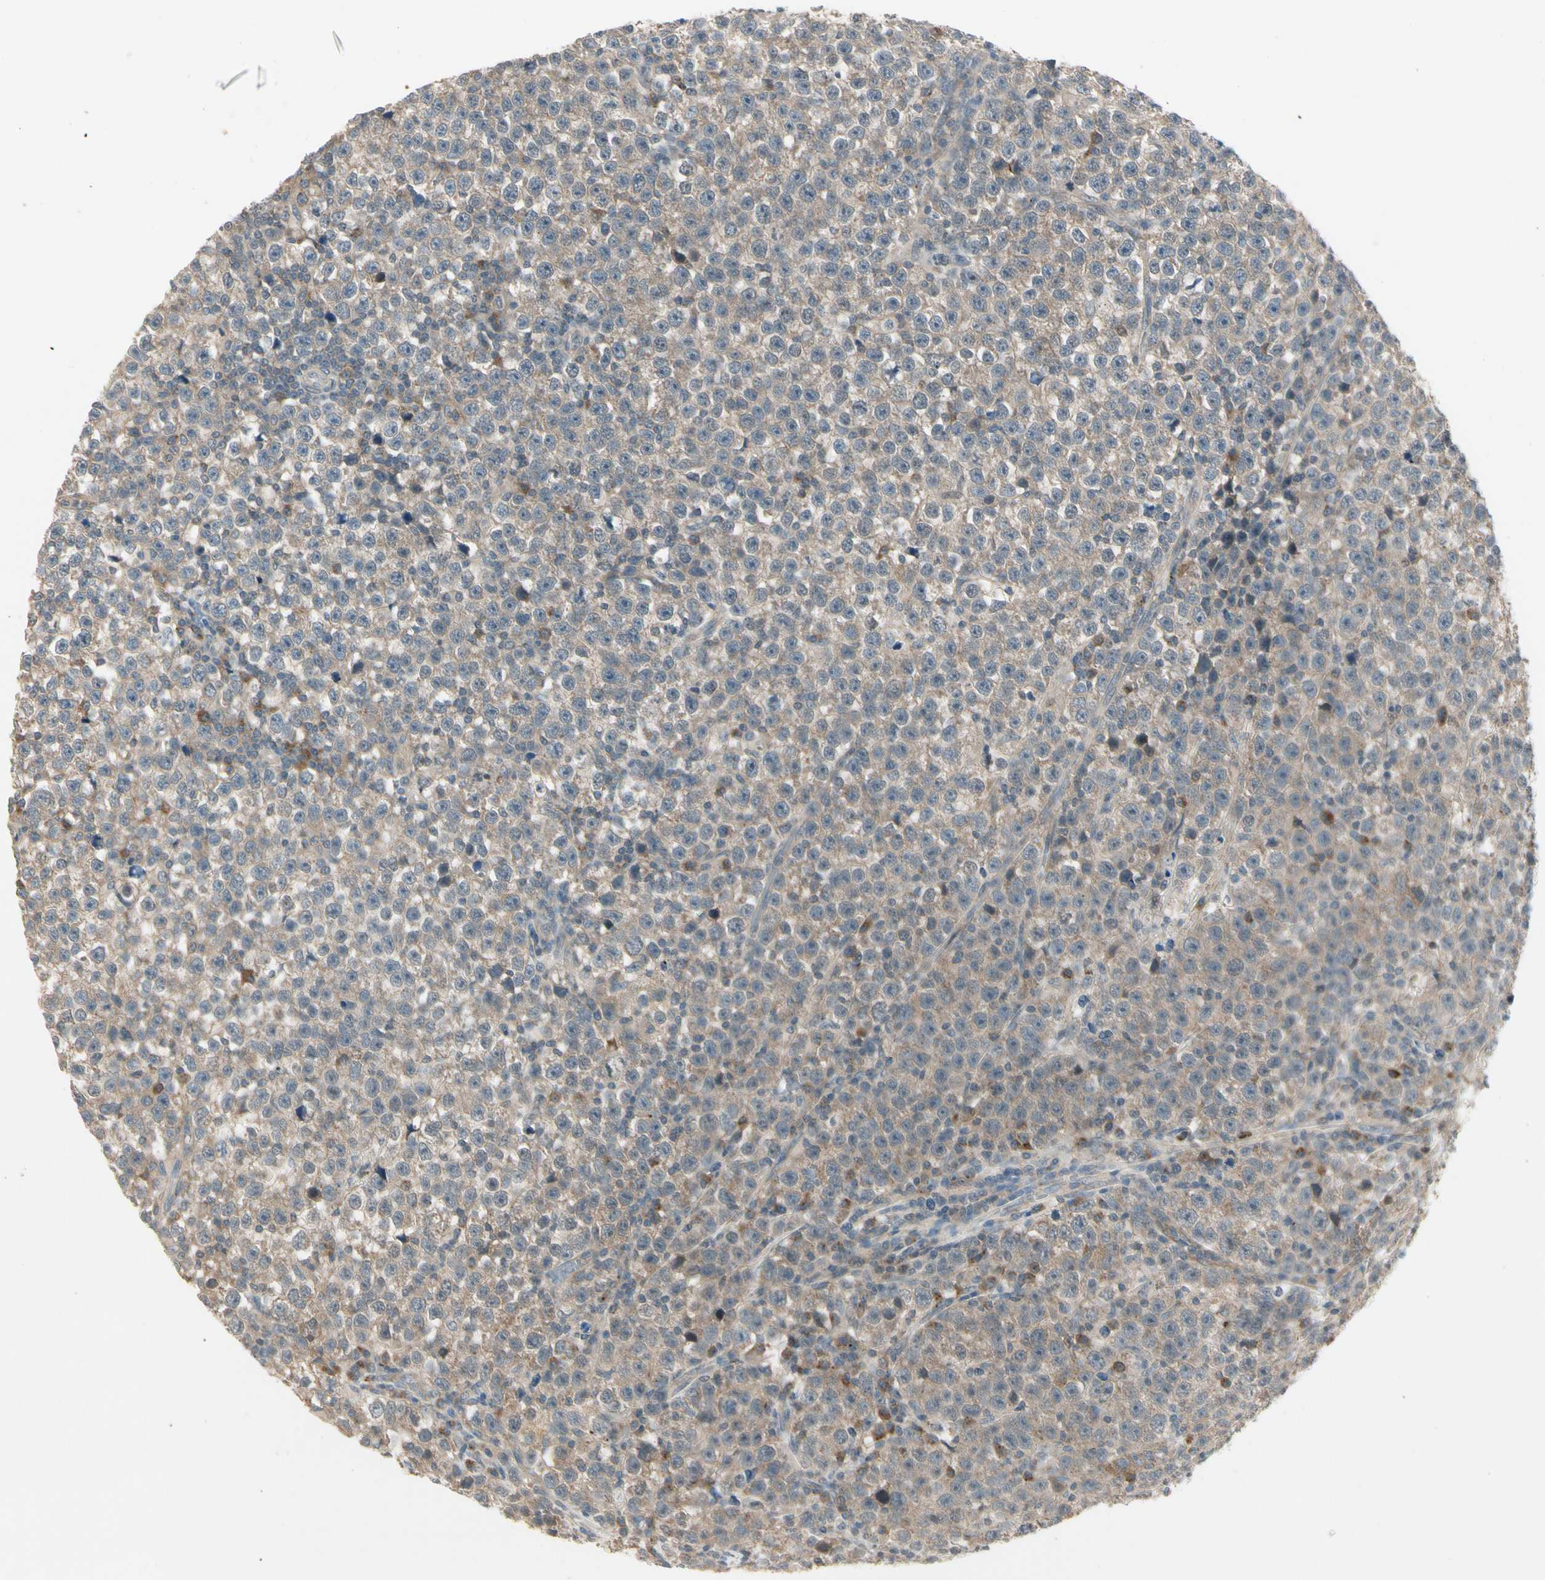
{"staining": {"intensity": "weak", "quantity": ">75%", "location": "cytoplasmic/membranous"}, "tissue": "testis cancer", "cell_type": "Tumor cells", "image_type": "cancer", "snomed": [{"axis": "morphology", "description": "Seminoma, NOS"}, {"axis": "topography", "description": "Testis"}], "caption": "A brown stain highlights weak cytoplasmic/membranous staining of a protein in testis cancer (seminoma) tumor cells. Nuclei are stained in blue.", "gene": "FHDC1", "patient": {"sex": "male", "age": 43}}